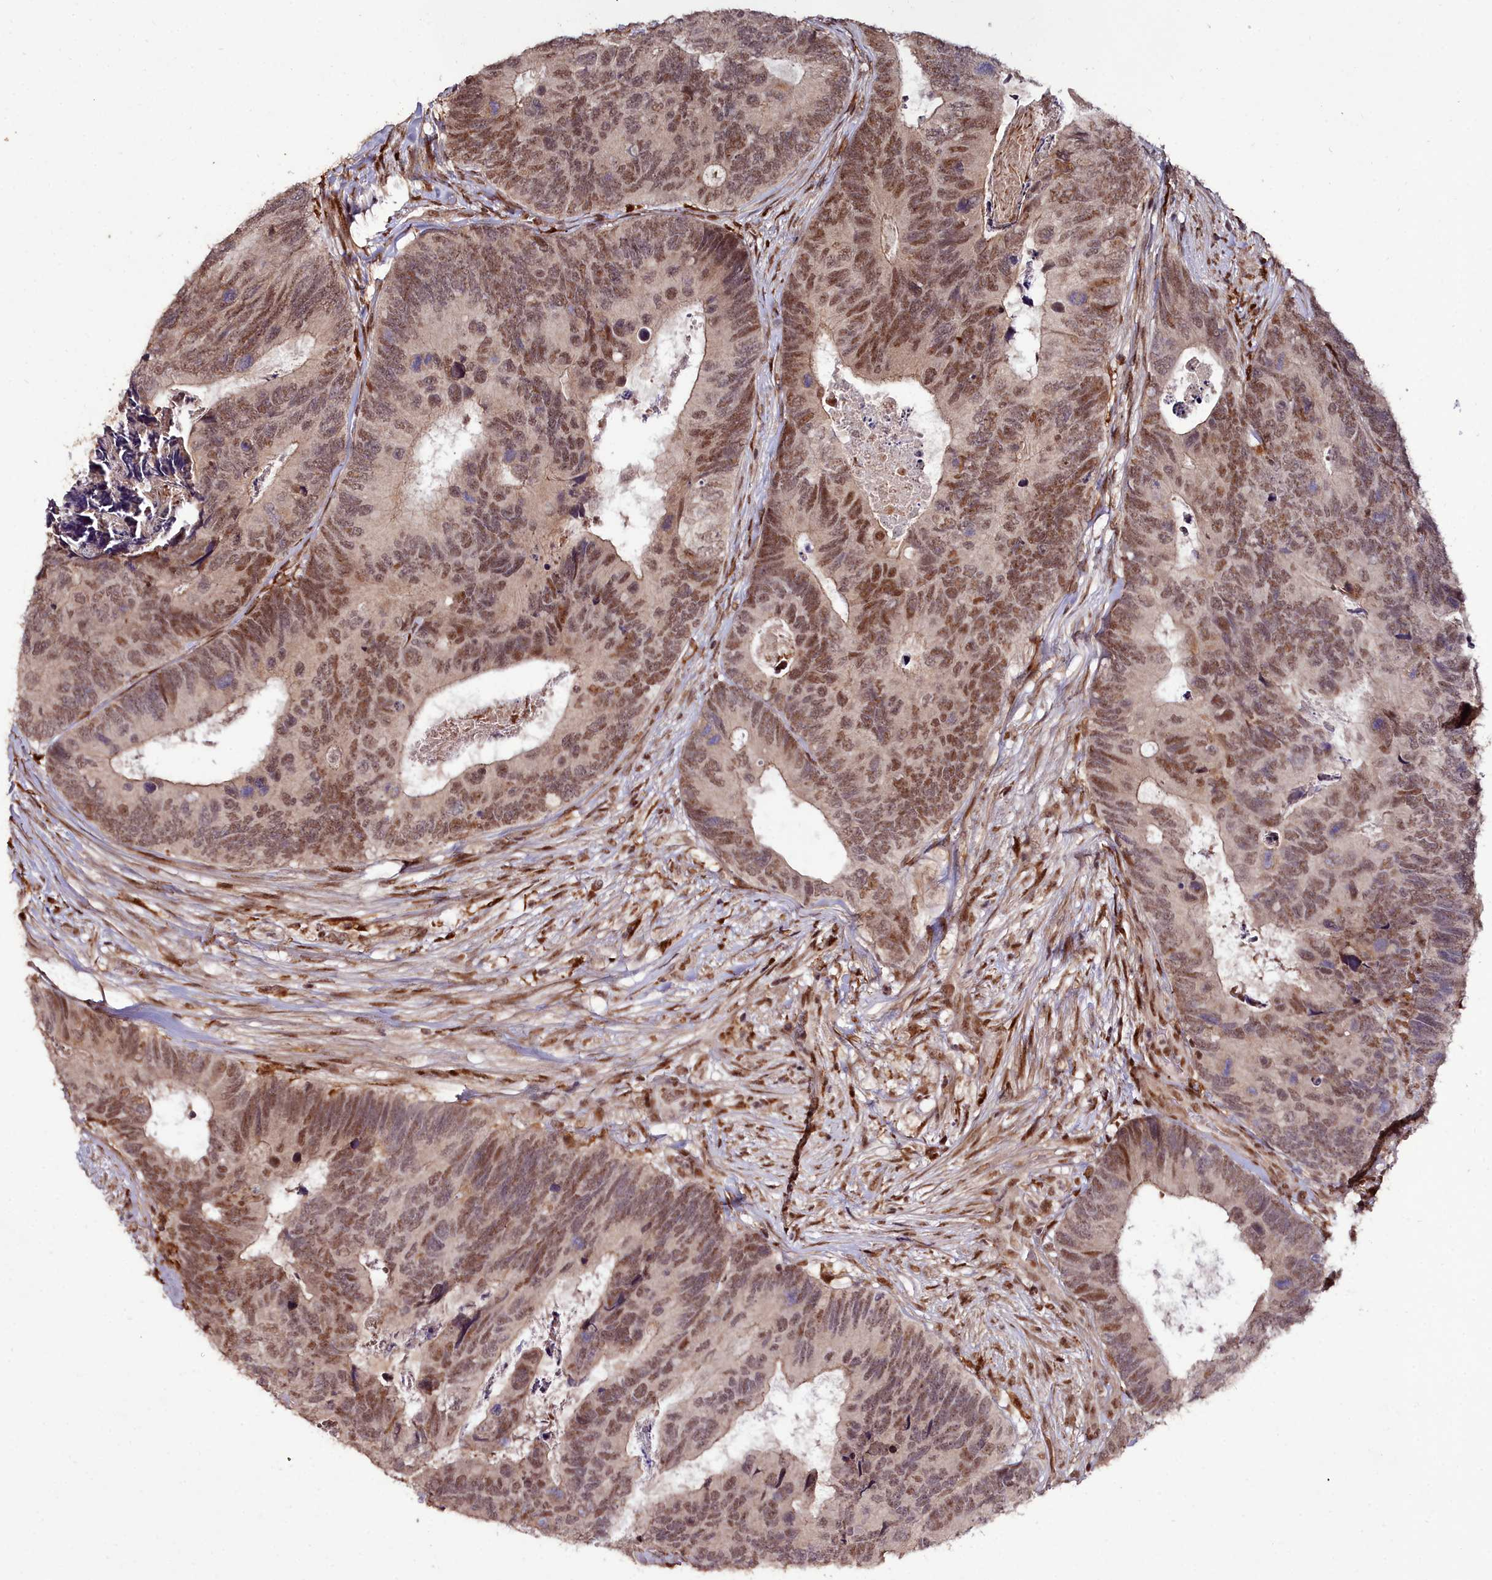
{"staining": {"intensity": "moderate", "quantity": ">75%", "location": "cytoplasmic/membranous,nuclear"}, "tissue": "colorectal cancer", "cell_type": "Tumor cells", "image_type": "cancer", "snomed": [{"axis": "morphology", "description": "Adenocarcinoma, NOS"}, {"axis": "topography", "description": "Colon"}], "caption": "Immunohistochemistry (DAB (3,3'-diaminobenzidine)) staining of colorectal cancer (adenocarcinoma) shows moderate cytoplasmic/membranous and nuclear protein staining in approximately >75% of tumor cells.", "gene": "CXXC1", "patient": {"sex": "female", "age": 67}}